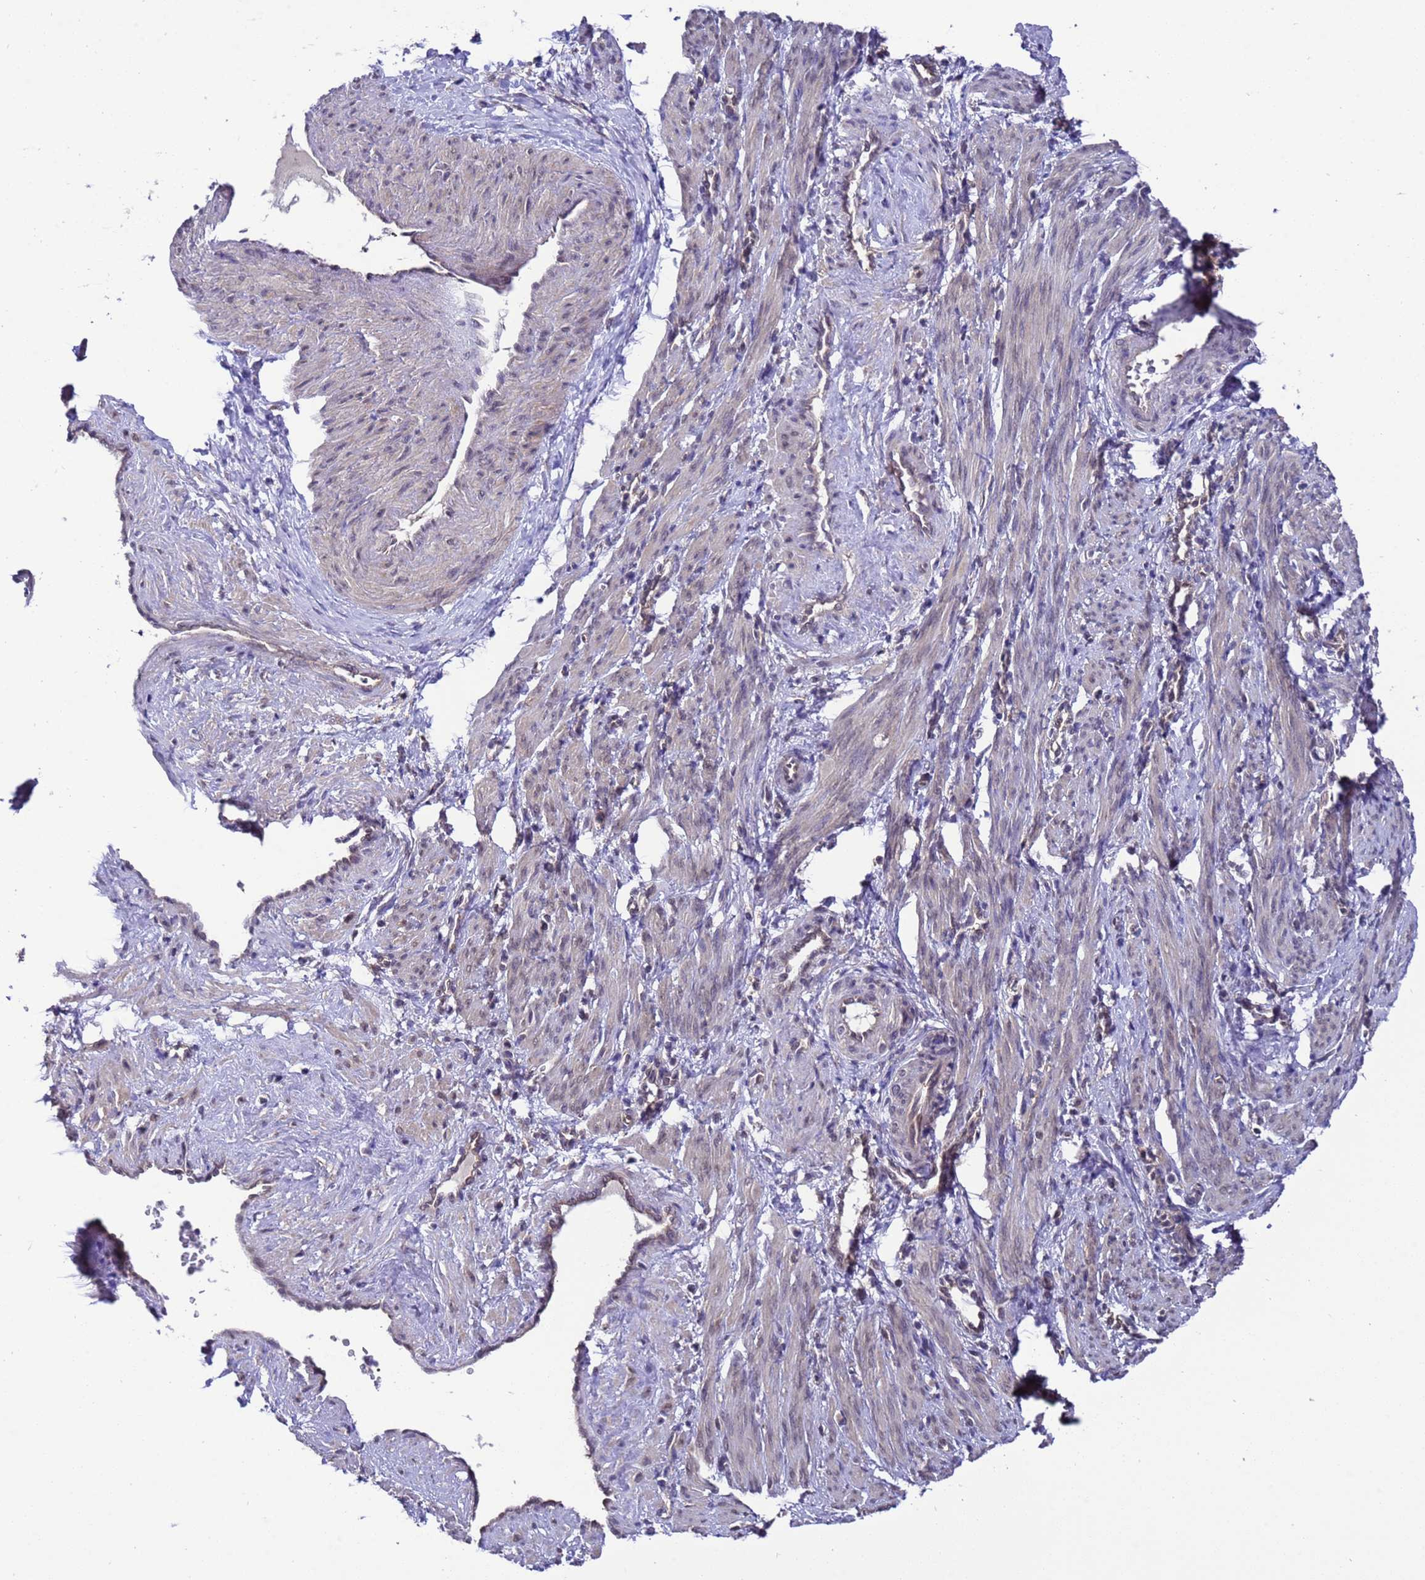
{"staining": {"intensity": "weak", "quantity": "<25%", "location": "nuclear"}, "tissue": "smooth muscle", "cell_type": "Smooth muscle cells", "image_type": "normal", "snomed": [{"axis": "morphology", "description": "Normal tissue, NOS"}, {"axis": "topography", "description": "Endometrium"}], "caption": "Smooth muscle cells show no significant positivity in benign smooth muscle. (Stains: DAB (3,3'-diaminobenzidine) IHC with hematoxylin counter stain, Microscopy: brightfield microscopy at high magnification).", "gene": "ZFP69B", "patient": {"sex": "female", "age": 33}}